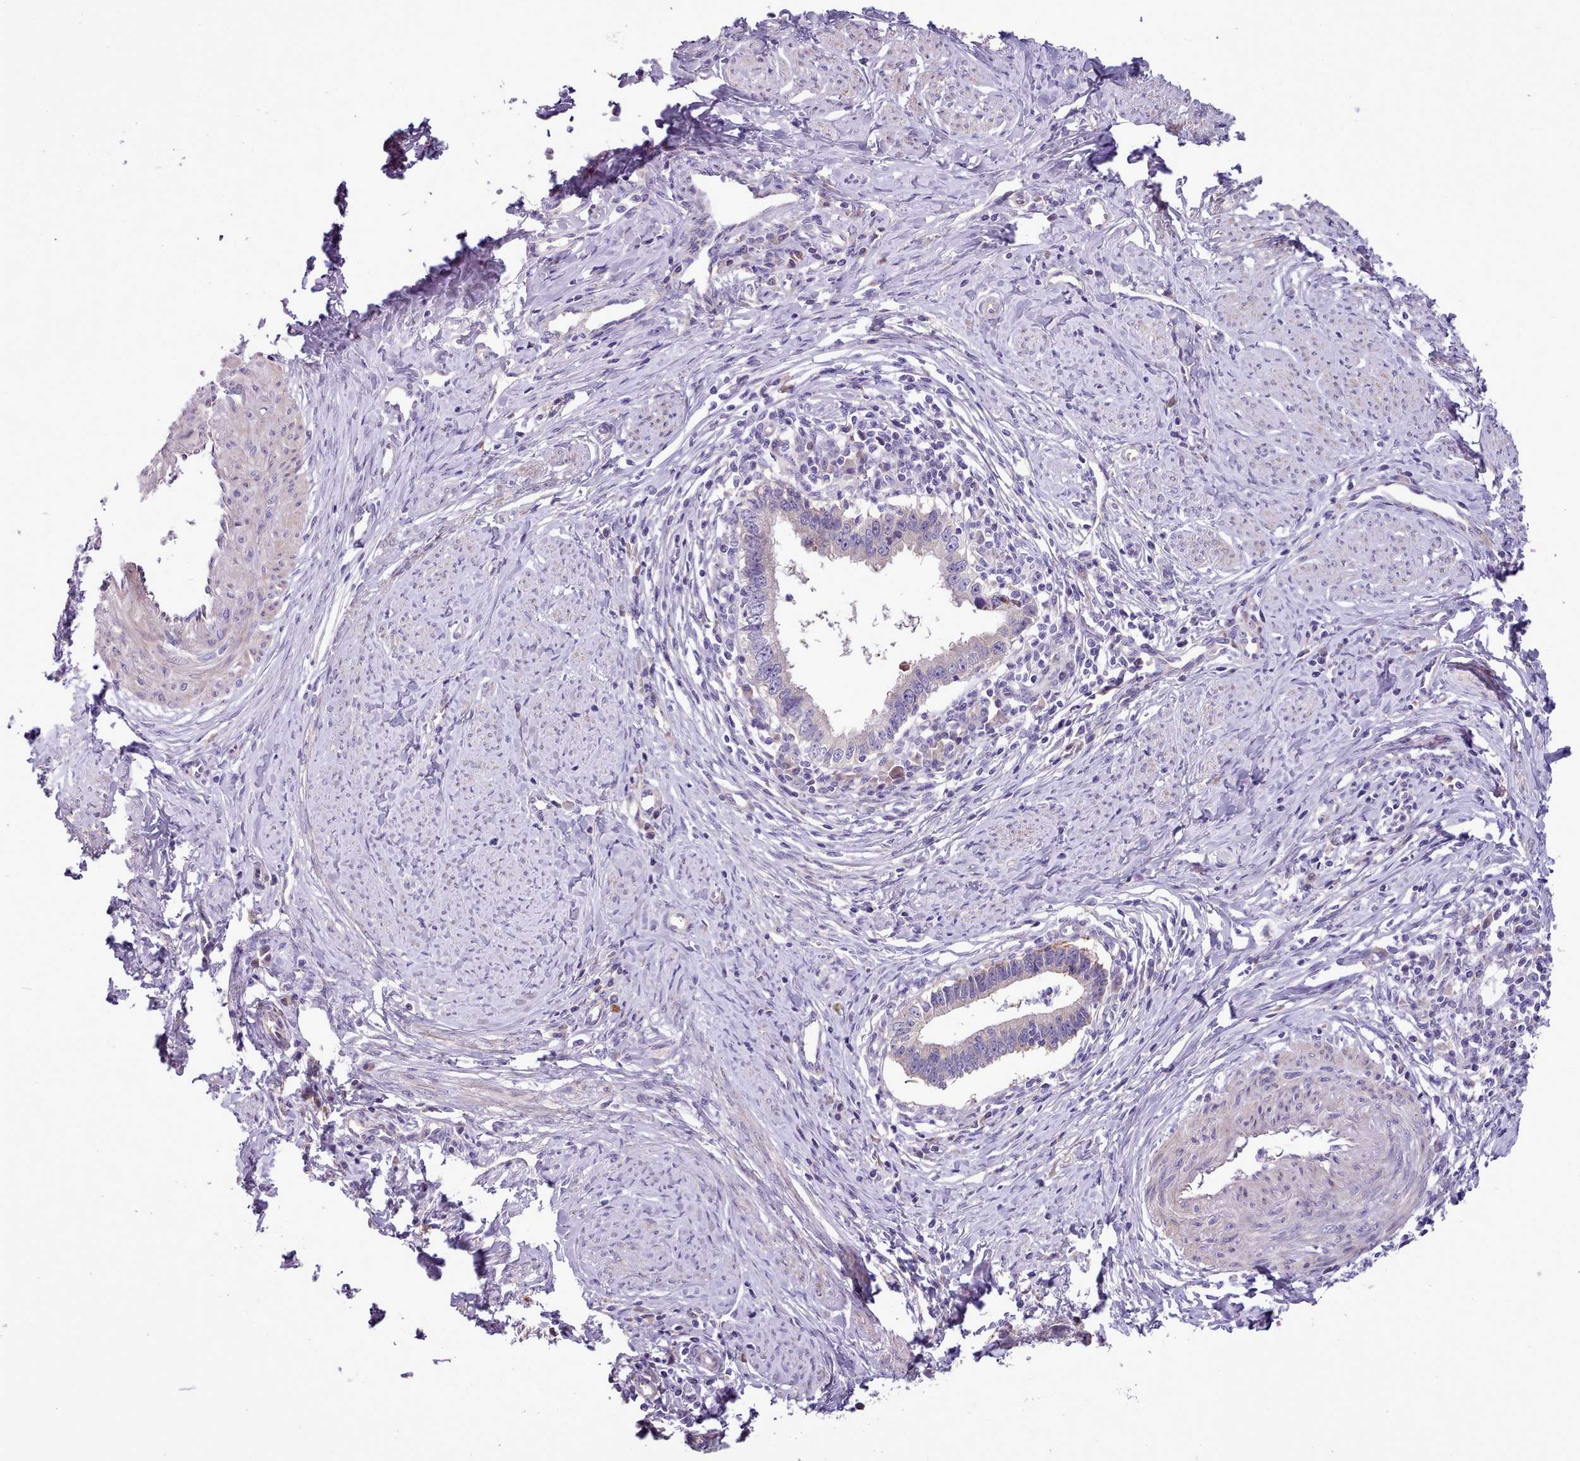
{"staining": {"intensity": "negative", "quantity": "none", "location": "none"}, "tissue": "cervical cancer", "cell_type": "Tumor cells", "image_type": "cancer", "snomed": [{"axis": "morphology", "description": "Adenocarcinoma, NOS"}, {"axis": "topography", "description": "Cervix"}], "caption": "DAB (3,3'-diaminobenzidine) immunohistochemical staining of cervical cancer demonstrates no significant staining in tumor cells.", "gene": "SETX", "patient": {"sex": "female", "age": 36}}